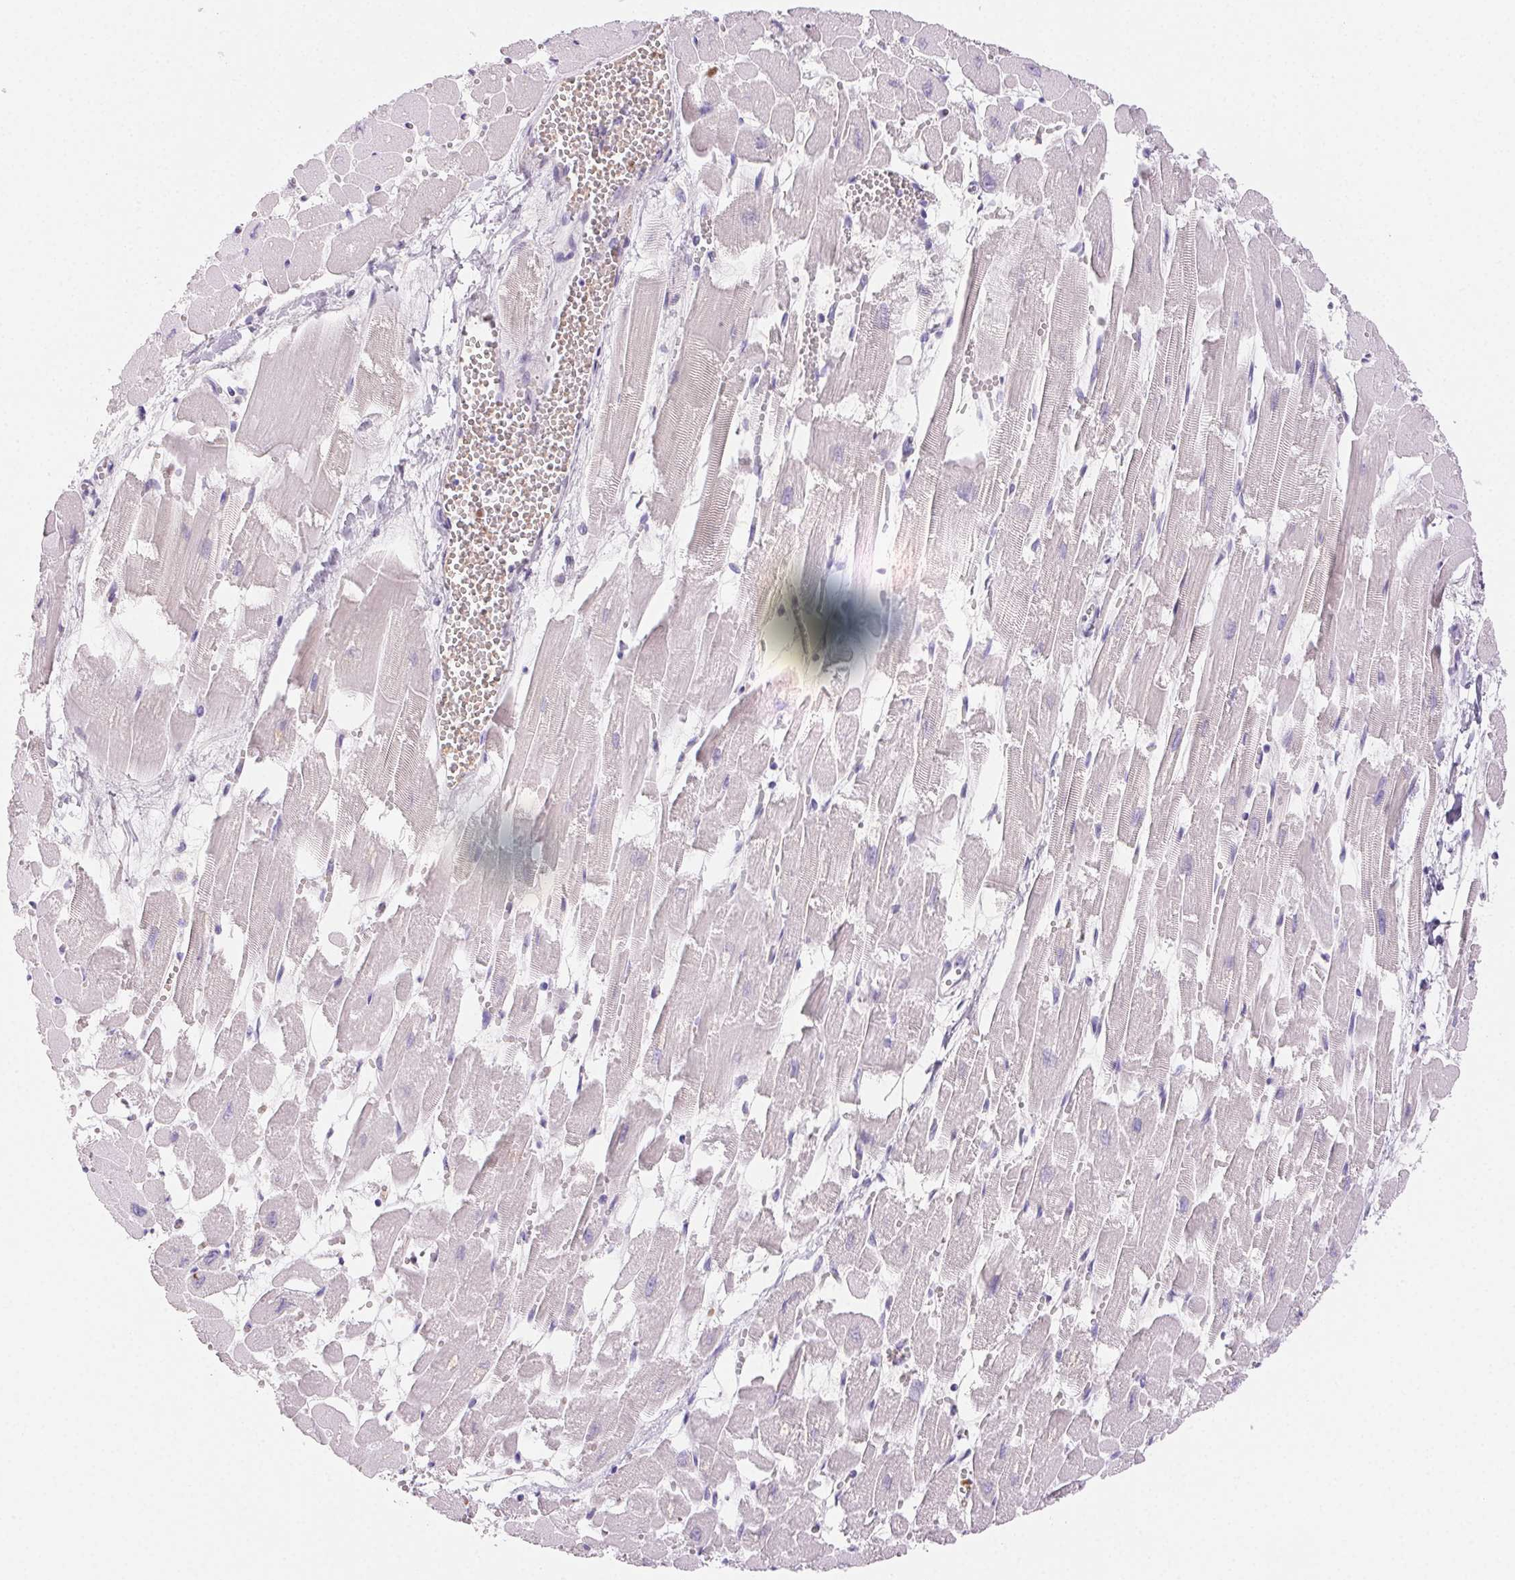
{"staining": {"intensity": "negative", "quantity": "none", "location": "none"}, "tissue": "heart muscle", "cell_type": "Cardiomyocytes", "image_type": "normal", "snomed": [{"axis": "morphology", "description": "Normal tissue, NOS"}, {"axis": "topography", "description": "Heart"}], "caption": "IHC photomicrograph of benign heart muscle: heart muscle stained with DAB (3,3'-diaminobenzidine) reveals no significant protein expression in cardiomyocytes.", "gene": "PADI4", "patient": {"sex": "female", "age": 52}}